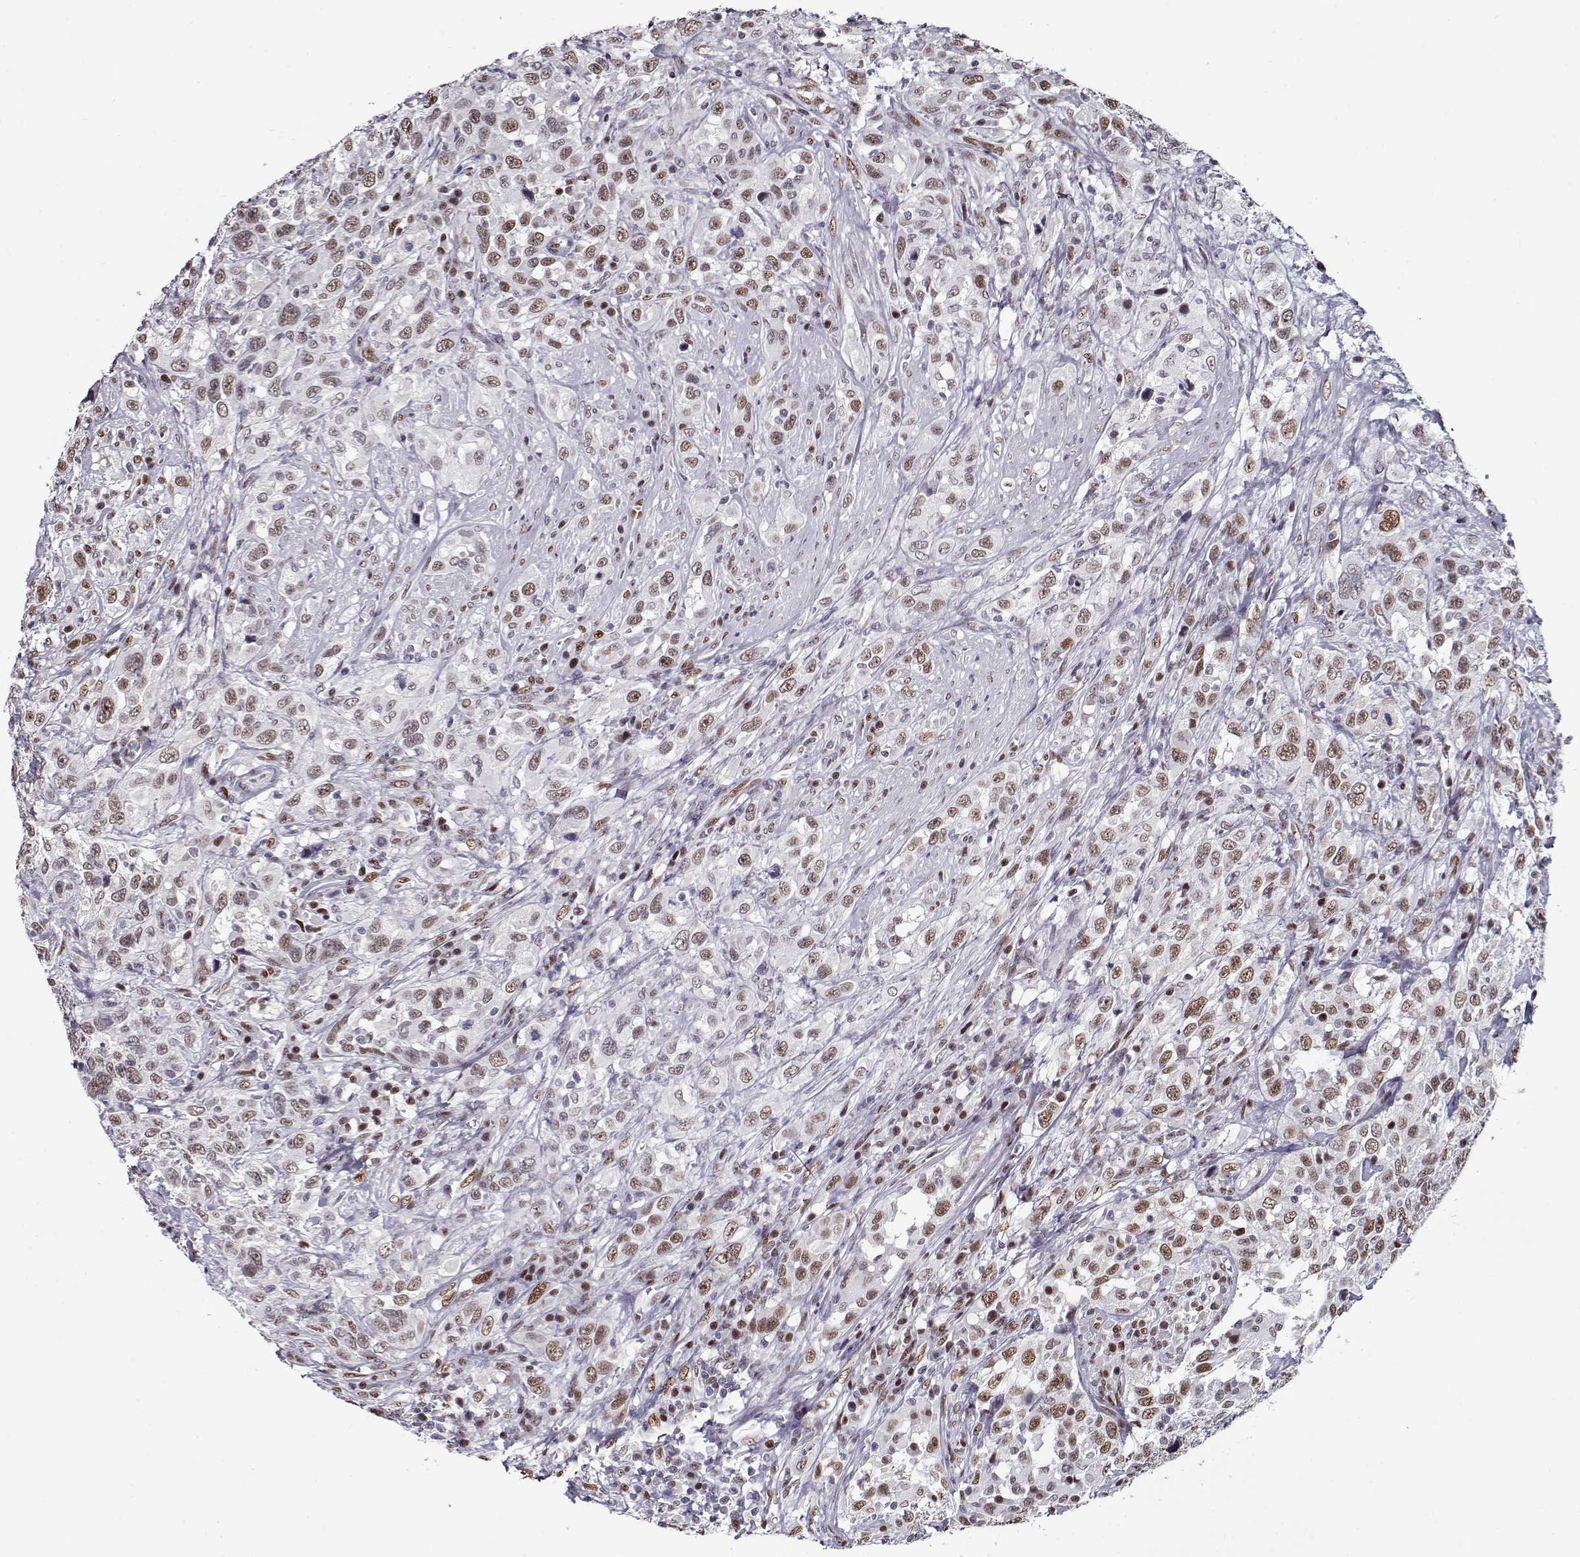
{"staining": {"intensity": "weak", "quantity": ">75%", "location": "nuclear"}, "tissue": "urothelial cancer", "cell_type": "Tumor cells", "image_type": "cancer", "snomed": [{"axis": "morphology", "description": "Urothelial carcinoma, NOS"}, {"axis": "morphology", "description": "Urothelial carcinoma, High grade"}, {"axis": "topography", "description": "Urinary bladder"}], "caption": "Immunohistochemical staining of human urothelial cancer reveals weak nuclear protein expression in approximately >75% of tumor cells.", "gene": "PRMT8", "patient": {"sex": "female", "age": 64}}